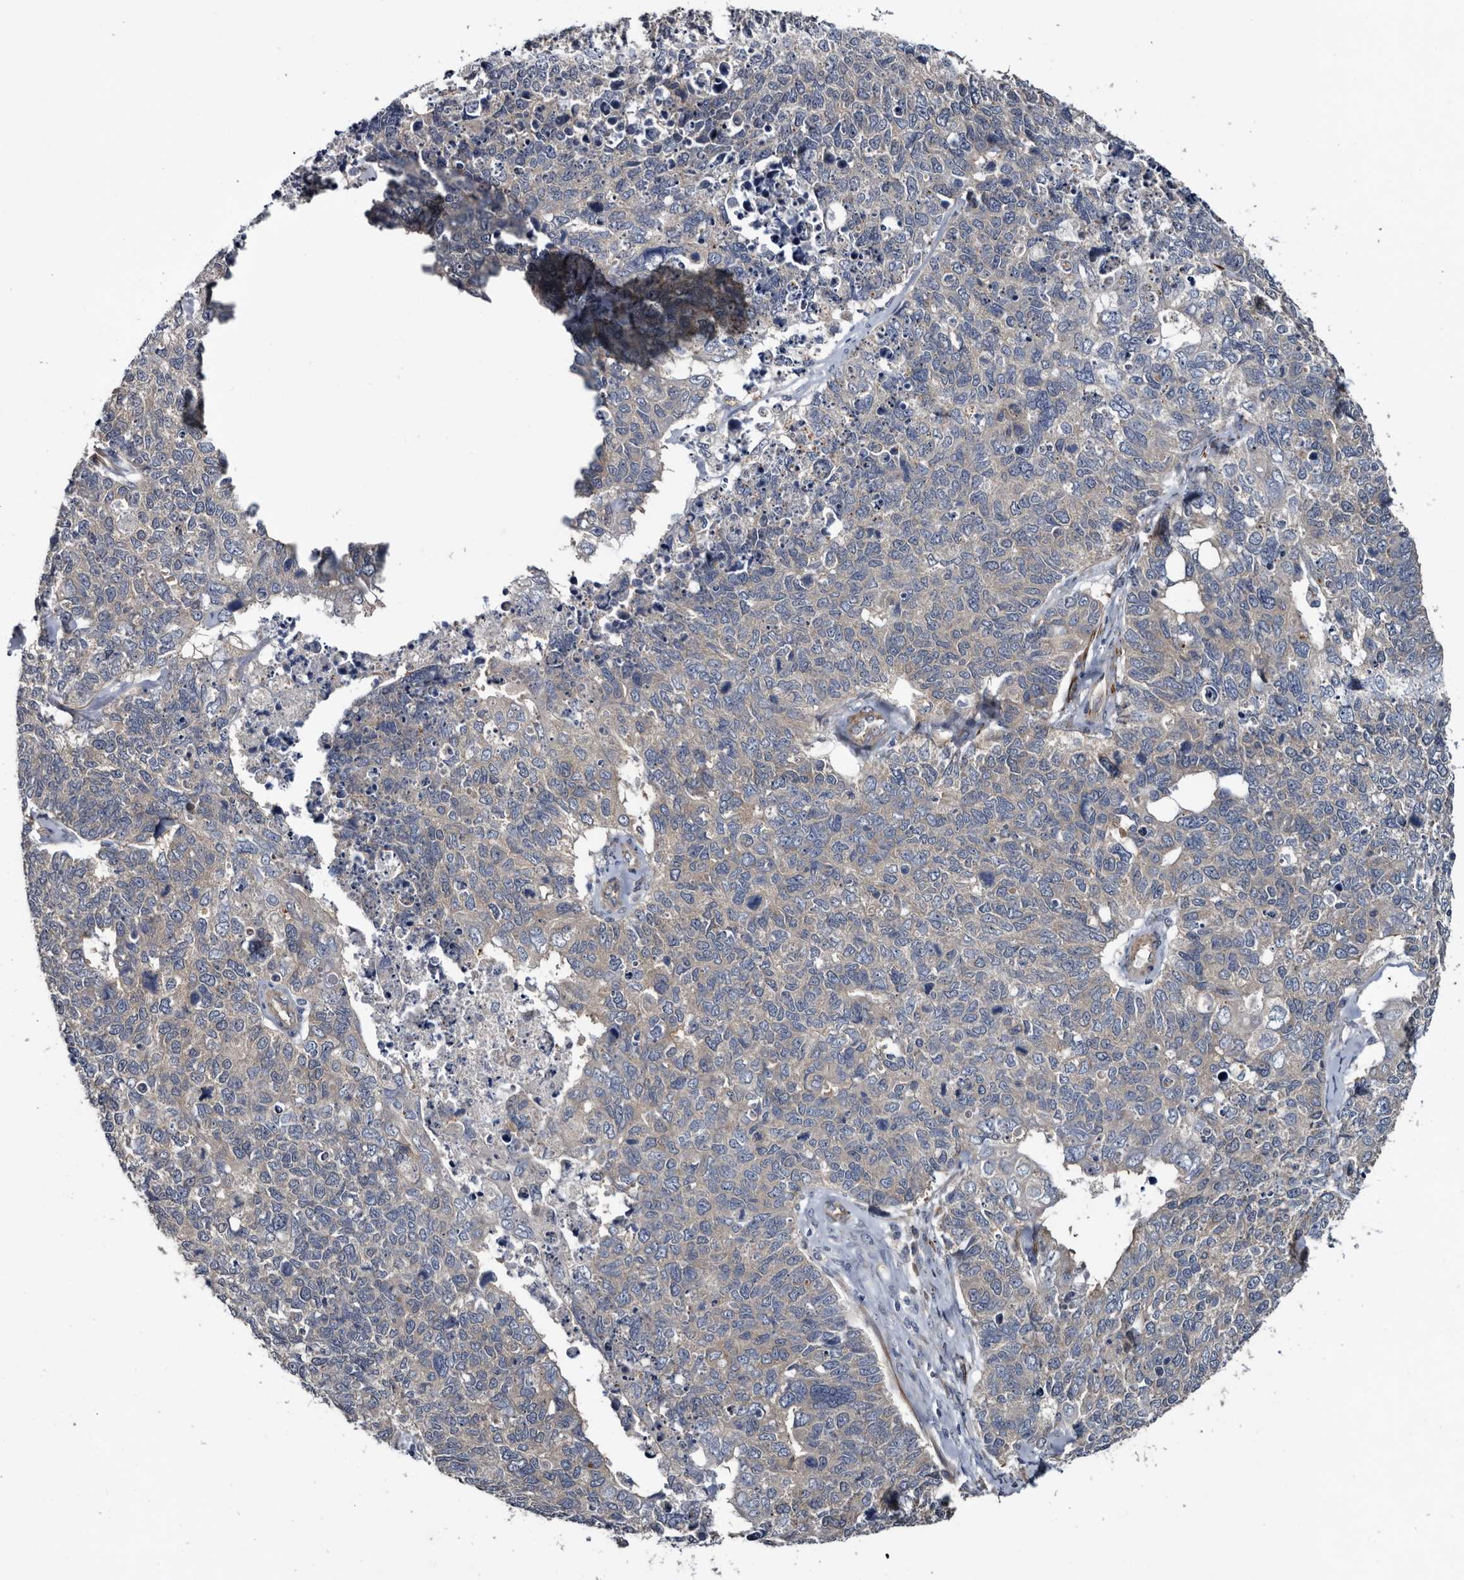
{"staining": {"intensity": "negative", "quantity": "none", "location": "none"}, "tissue": "cervical cancer", "cell_type": "Tumor cells", "image_type": "cancer", "snomed": [{"axis": "morphology", "description": "Squamous cell carcinoma, NOS"}, {"axis": "topography", "description": "Cervix"}], "caption": "DAB immunohistochemical staining of human squamous cell carcinoma (cervical) displays no significant expression in tumor cells.", "gene": "IARS1", "patient": {"sex": "female", "age": 63}}